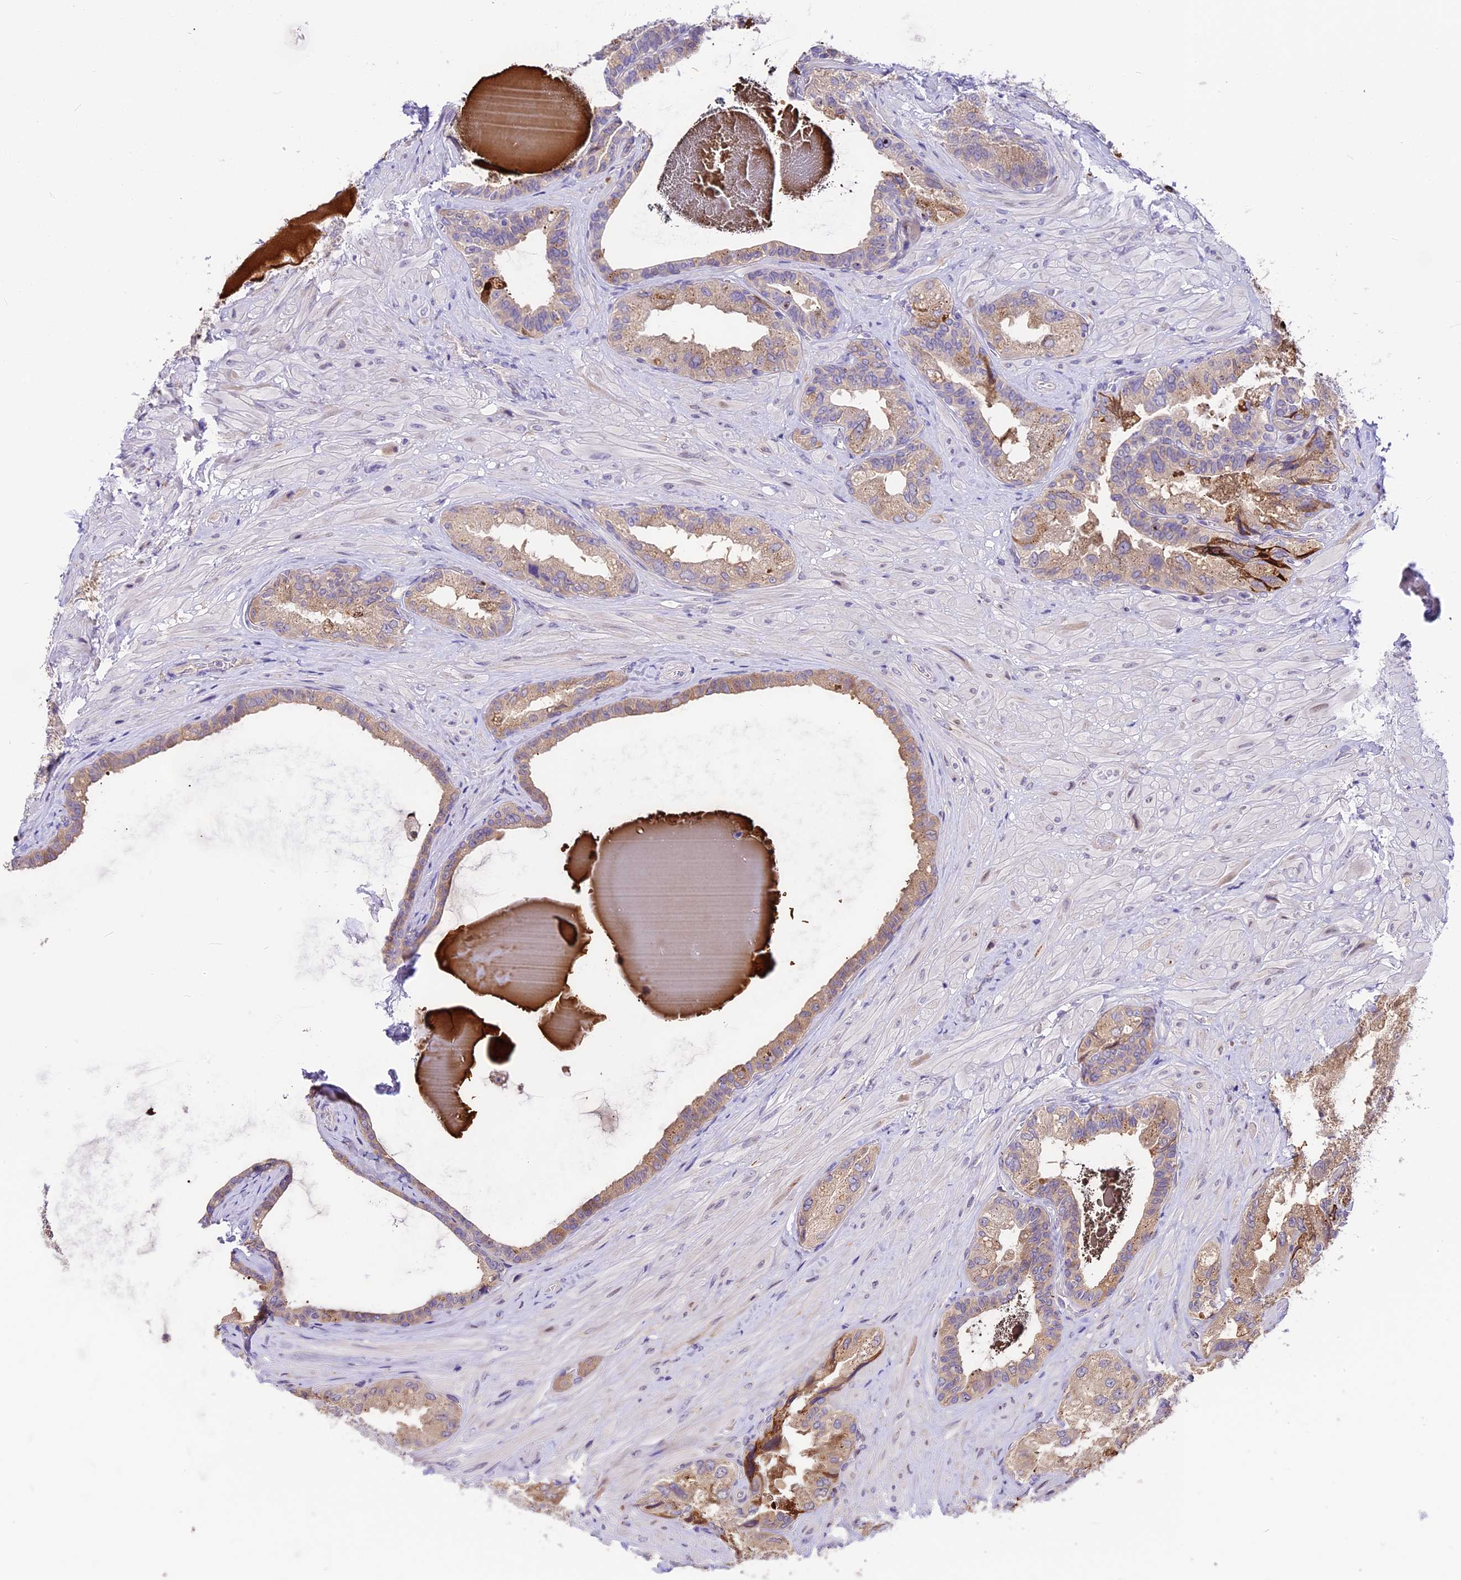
{"staining": {"intensity": "weak", "quantity": "25%-75%", "location": "cytoplasmic/membranous"}, "tissue": "seminal vesicle", "cell_type": "Glandular cells", "image_type": "normal", "snomed": [{"axis": "morphology", "description": "Normal tissue, NOS"}, {"axis": "topography", "description": "Prostate and seminal vesicle, NOS"}, {"axis": "topography", "description": "Prostate"}, {"axis": "topography", "description": "Seminal veicle"}], "caption": "The histopathology image exhibits staining of normal seminal vesicle, revealing weak cytoplasmic/membranous protein positivity (brown color) within glandular cells. (DAB (3,3'-diaminobenzidine) IHC, brown staining for protein, blue staining for nuclei).", "gene": "BSCL2", "patient": {"sex": "male", "age": 67}}